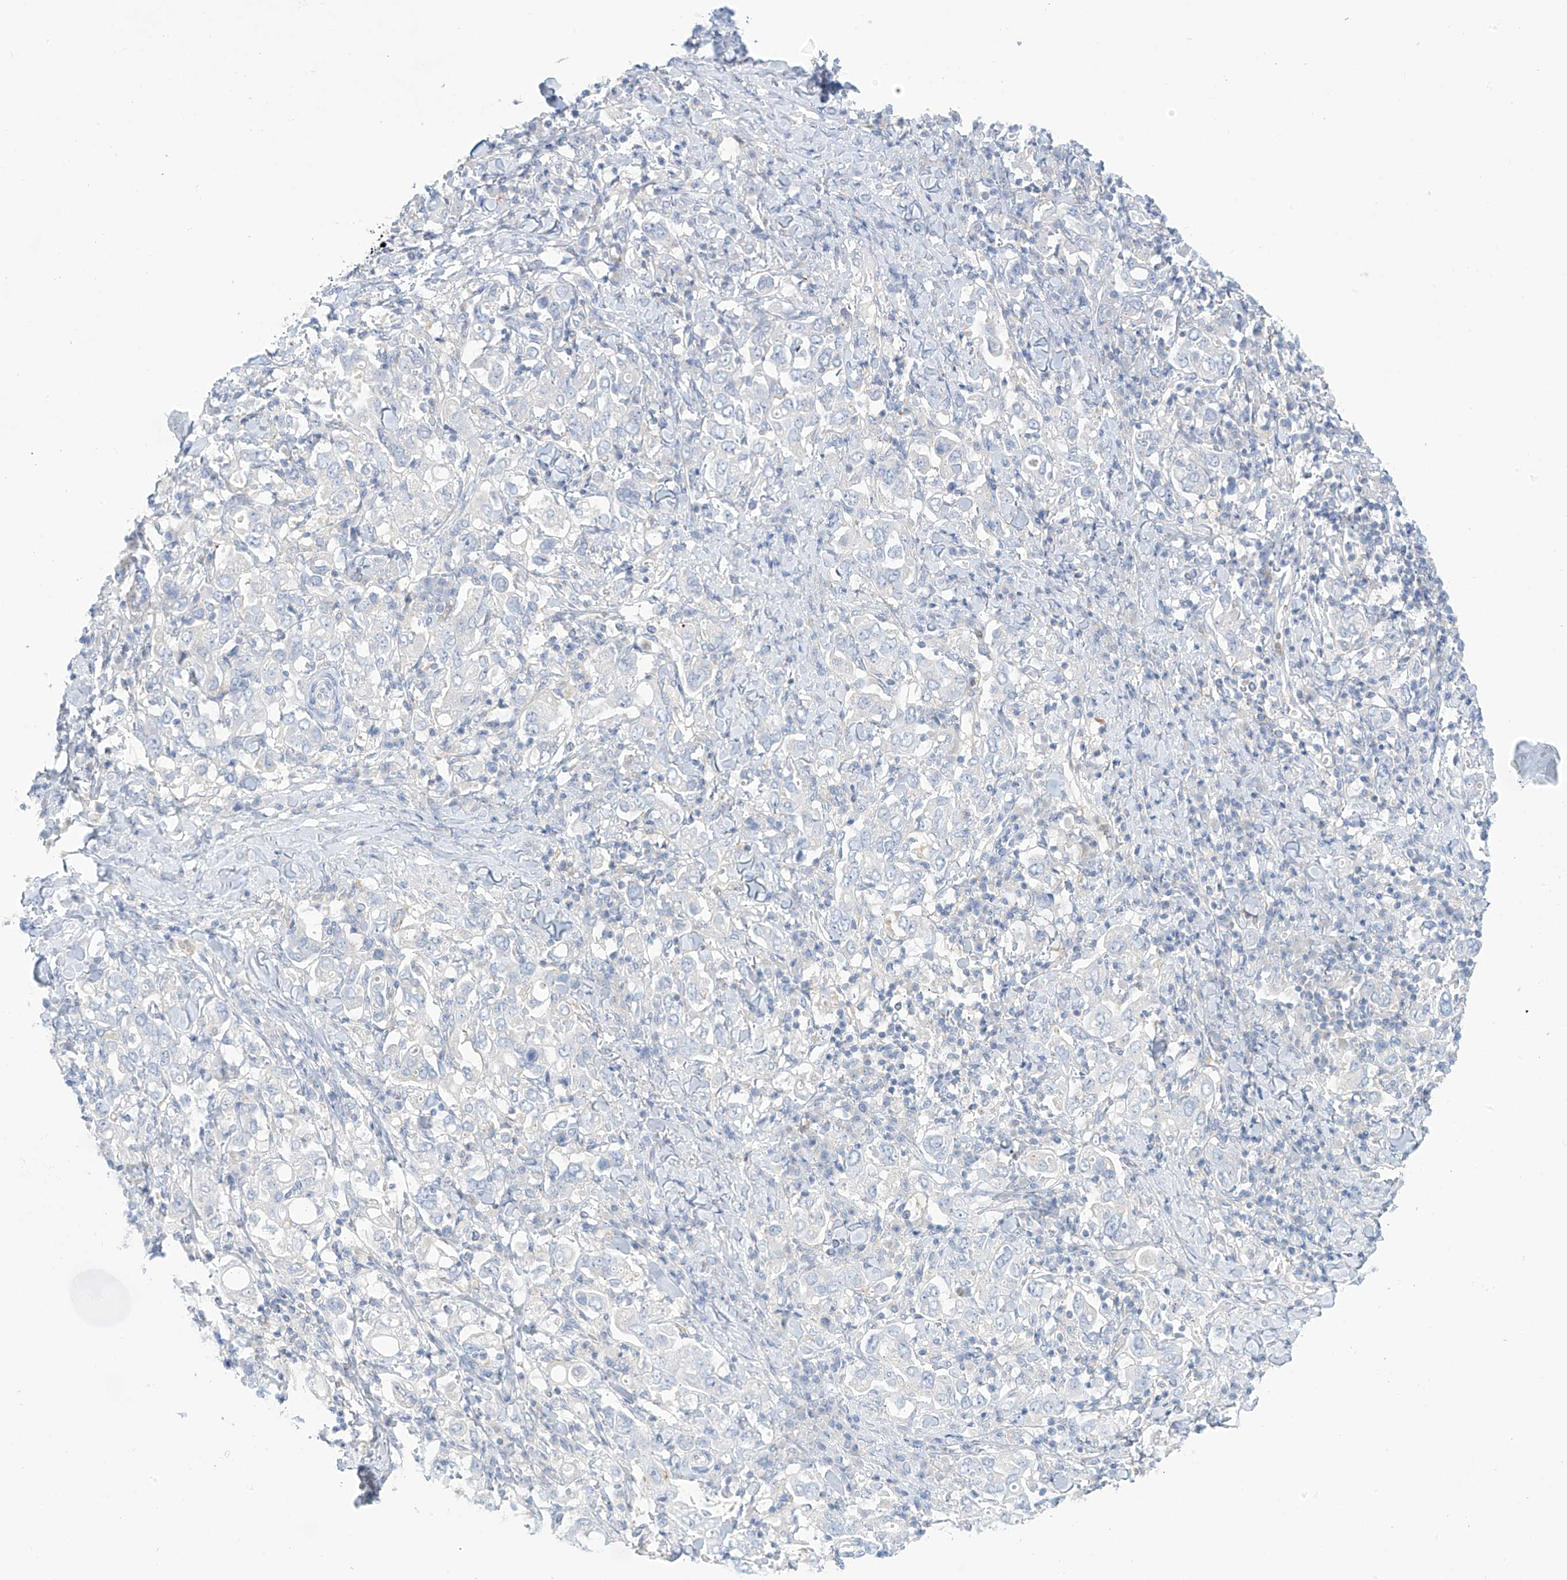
{"staining": {"intensity": "negative", "quantity": "none", "location": "none"}, "tissue": "stomach cancer", "cell_type": "Tumor cells", "image_type": "cancer", "snomed": [{"axis": "morphology", "description": "Adenocarcinoma, NOS"}, {"axis": "topography", "description": "Stomach, upper"}], "caption": "Protein analysis of stomach cancer displays no significant expression in tumor cells.", "gene": "FABP2", "patient": {"sex": "male", "age": 62}}